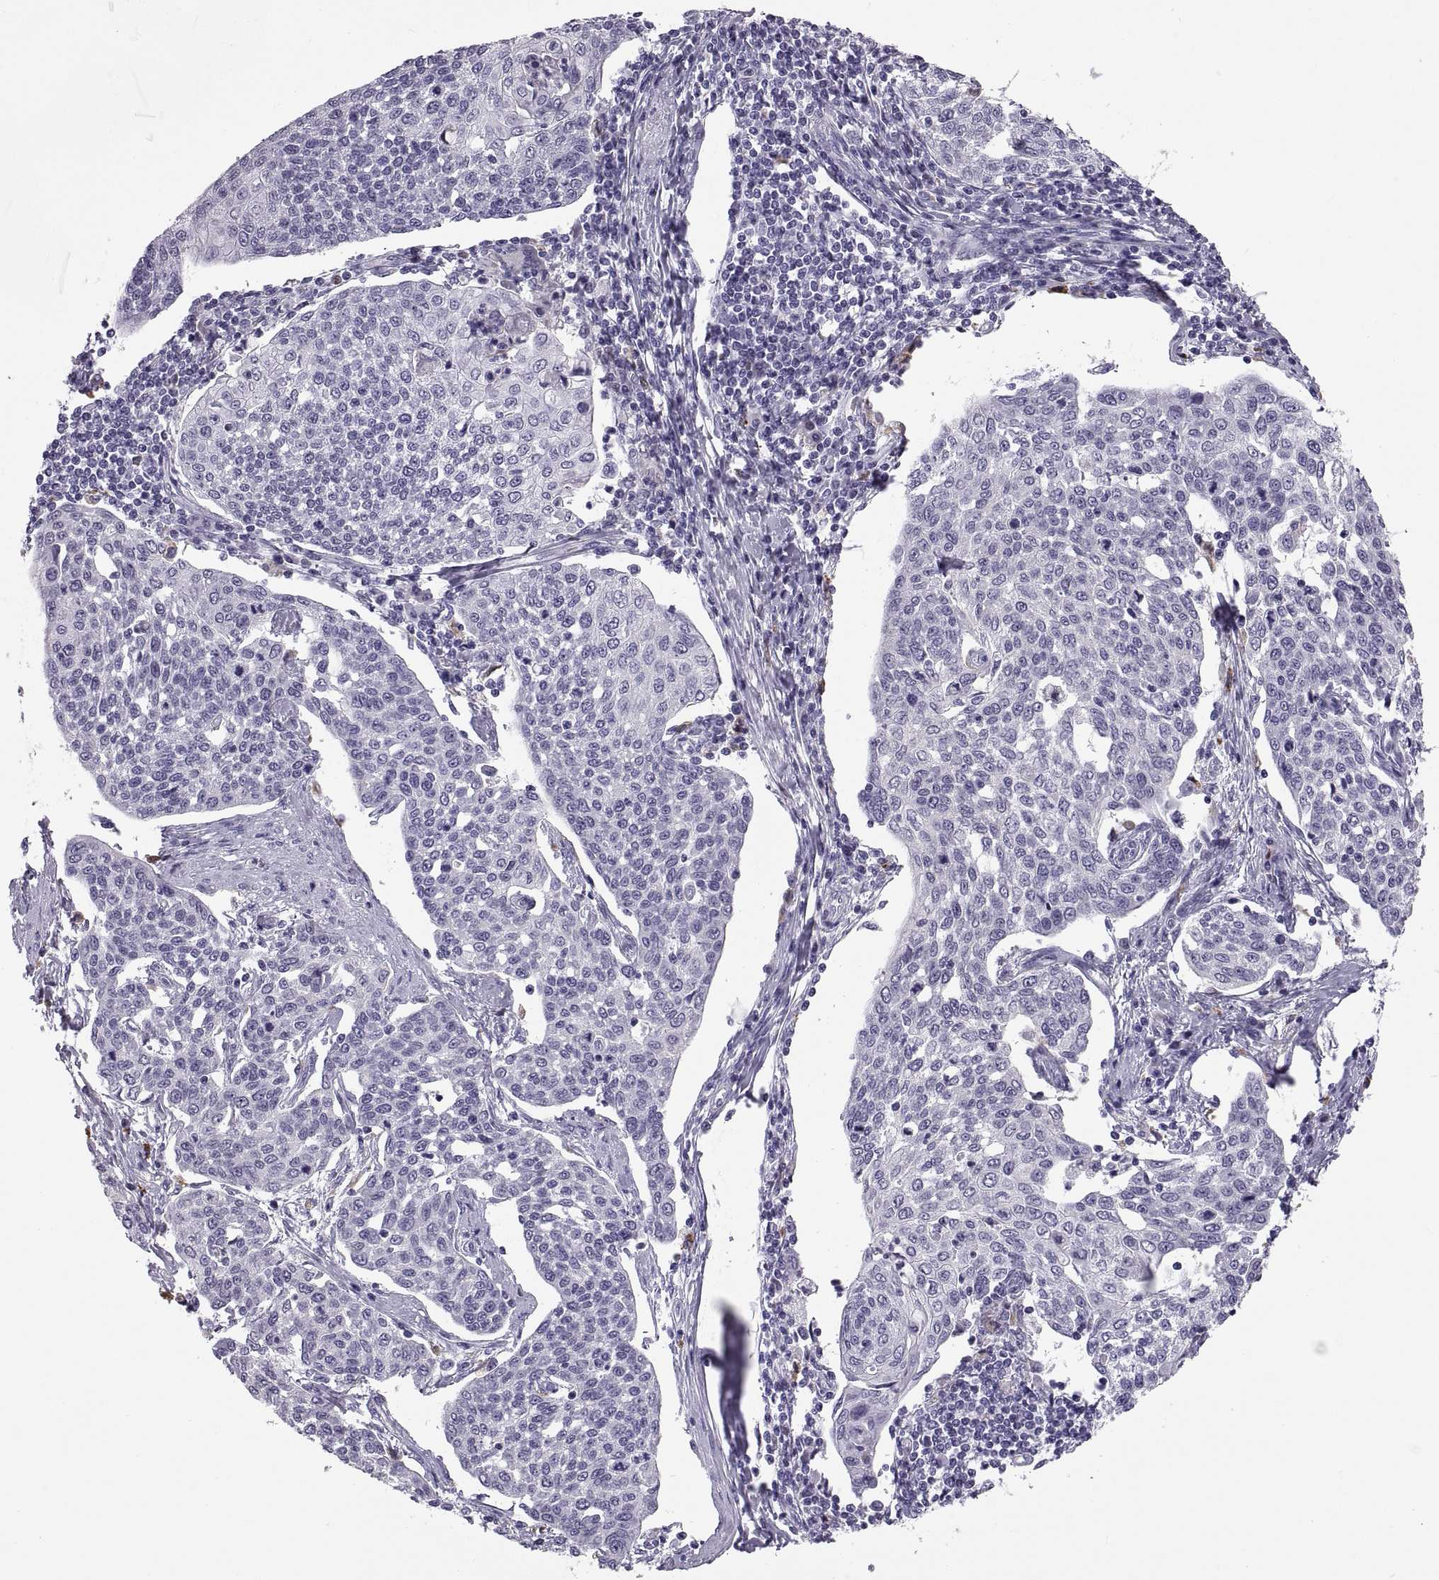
{"staining": {"intensity": "negative", "quantity": "none", "location": "none"}, "tissue": "cervical cancer", "cell_type": "Tumor cells", "image_type": "cancer", "snomed": [{"axis": "morphology", "description": "Squamous cell carcinoma, NOS"}, {"axis": "topography", "description": "Cervix"}], "caption": "Squamous cell carcinoma (cervical) was stained to show a protein in brown. There is no significant staining in tumor cells.", "gene": "QRICH2", "patient": {"sex": "female", "age": 34}}